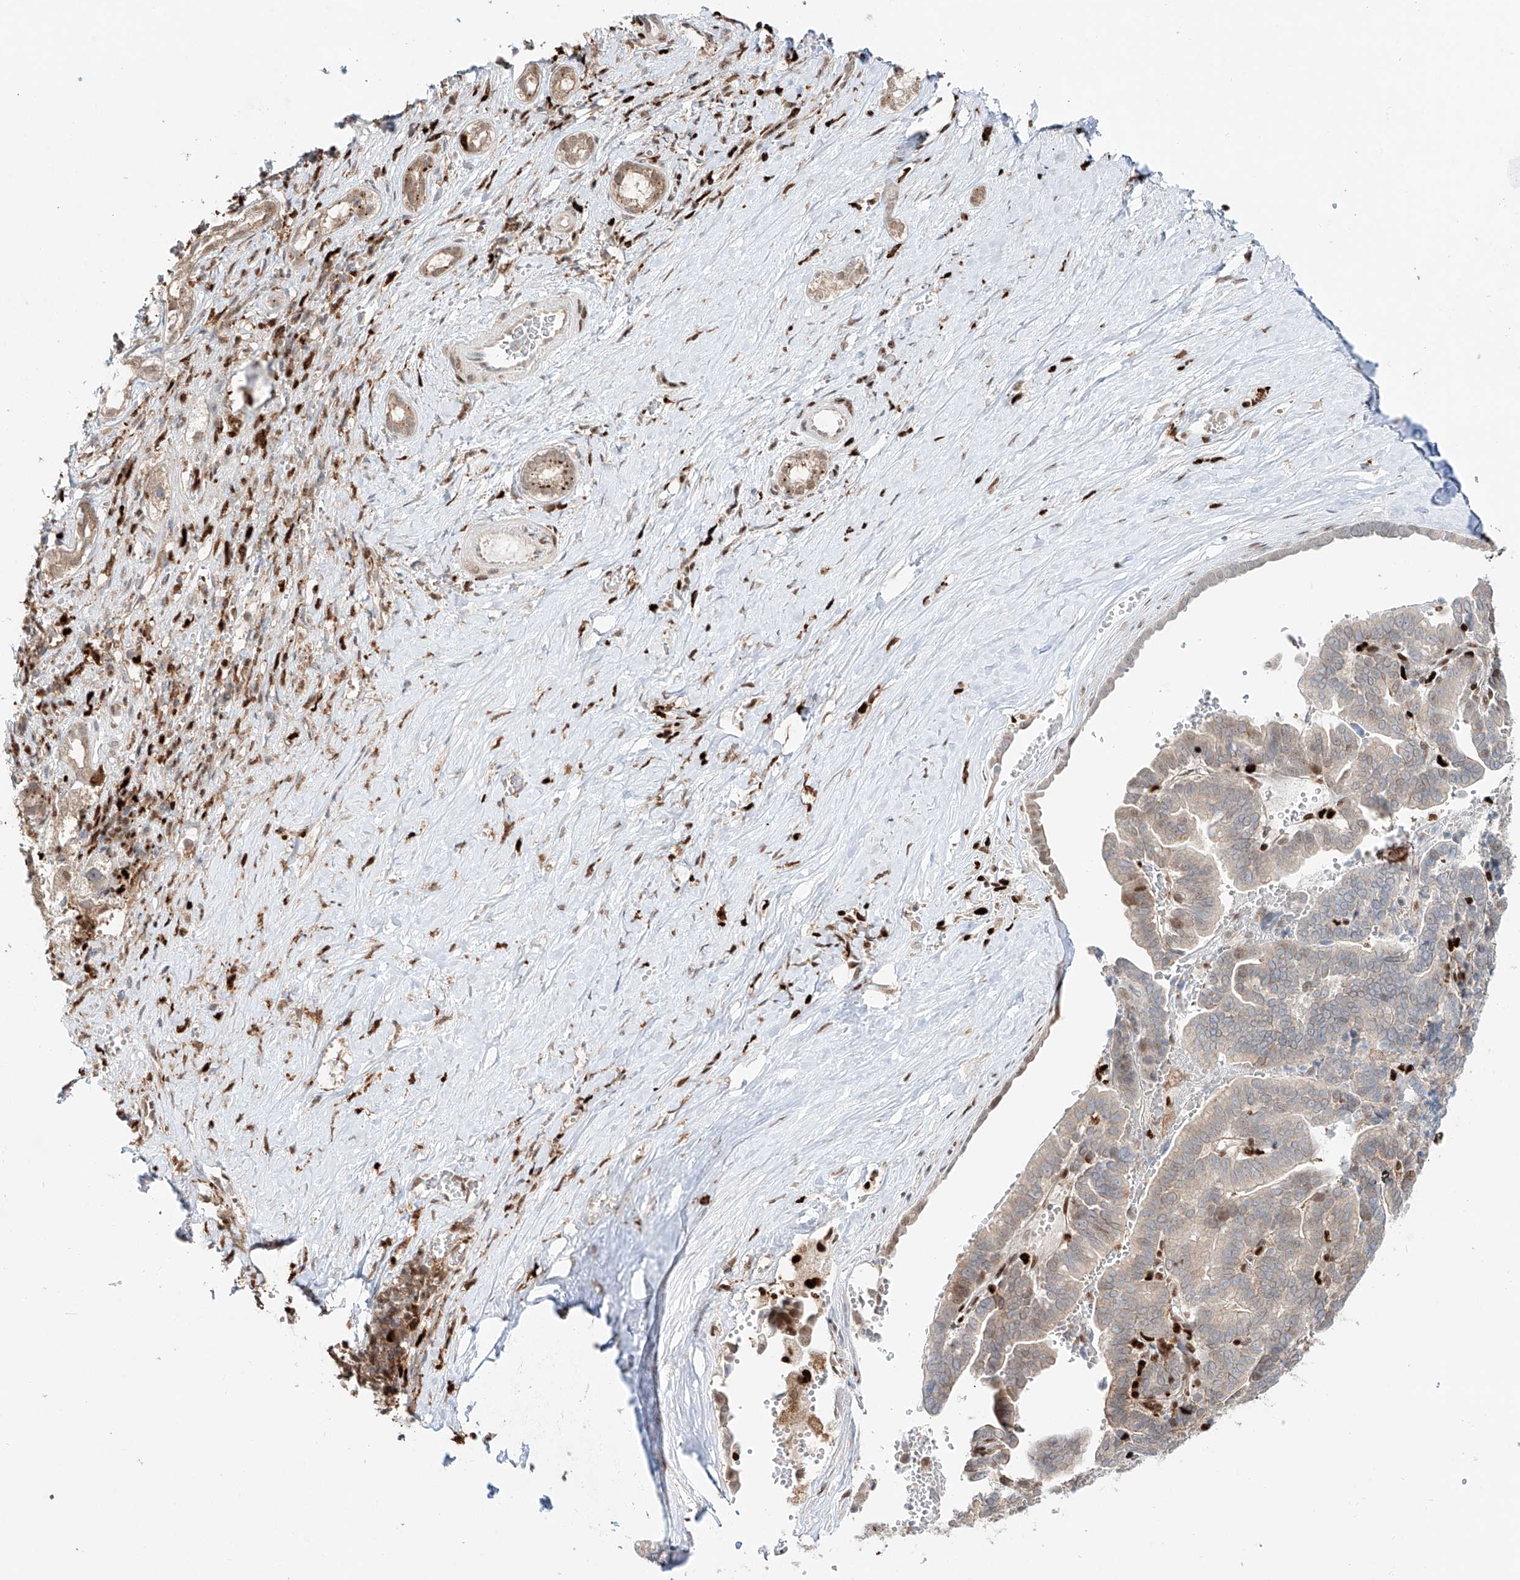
{"staining": {"intensity": "weak", "quantity": "<25%", "location": "cytoplasmic/membranous,nuclear"}, "tissue": "liver cancer", "cell_type": "Tumor cells", "image_type": "cancer", "snomed": [{"axis": "morphology", "description": "Cholangiocarcinoma"}, {"axis": "topography", "description": "Liver"}], "caption": "The micrograph exhibits no staining of tumor cells in liver cancer. (Brightfield microscopy of DAB (3,3'-diaminobenzidine) immunohistochemistry (IHC) at high magnification).", "gene": "DZIP1L", "patient": {"sex": "female", "age": 75}}